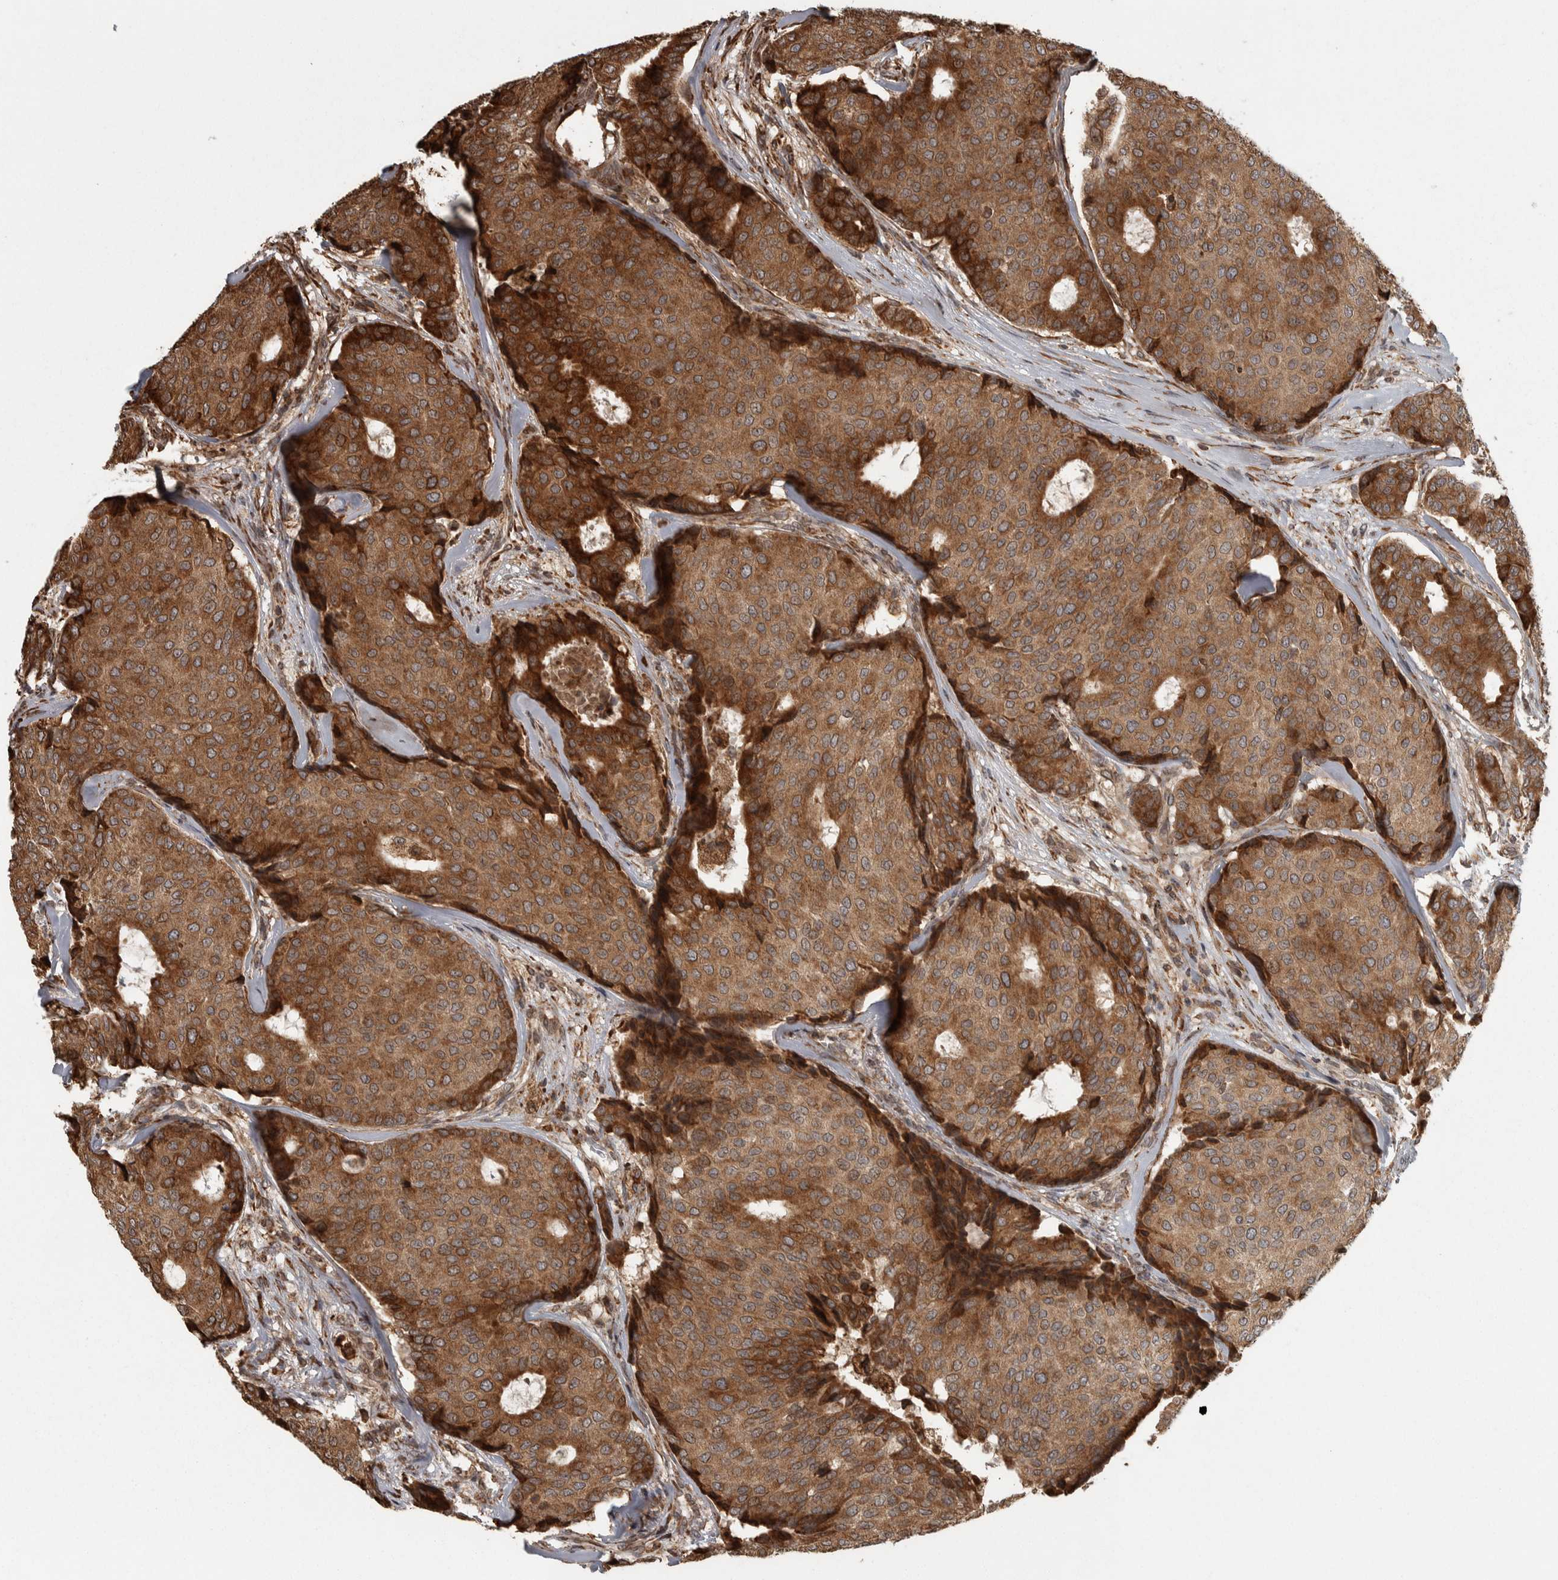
{"staining": {"intensity": "strong", "quantity": ">75%", "location": "cytoplasmic/membranous"}, "tissue": "breast cancer", "cell_type": "Tumor cells", "image_type": "cancer", "snomed": [{"axis": "morphology", "description": "Duct carcinoma"}, {"axis": "topography", "description": "Breast"}], "caption": "Immunohistochemical staining of breast cancer displays high levels of strong cytoplasmic/membranous protein positivity in about >75% of tumor cells.", "gene": "AGBL3", "patient": {"sex": "female", "age": 75}}